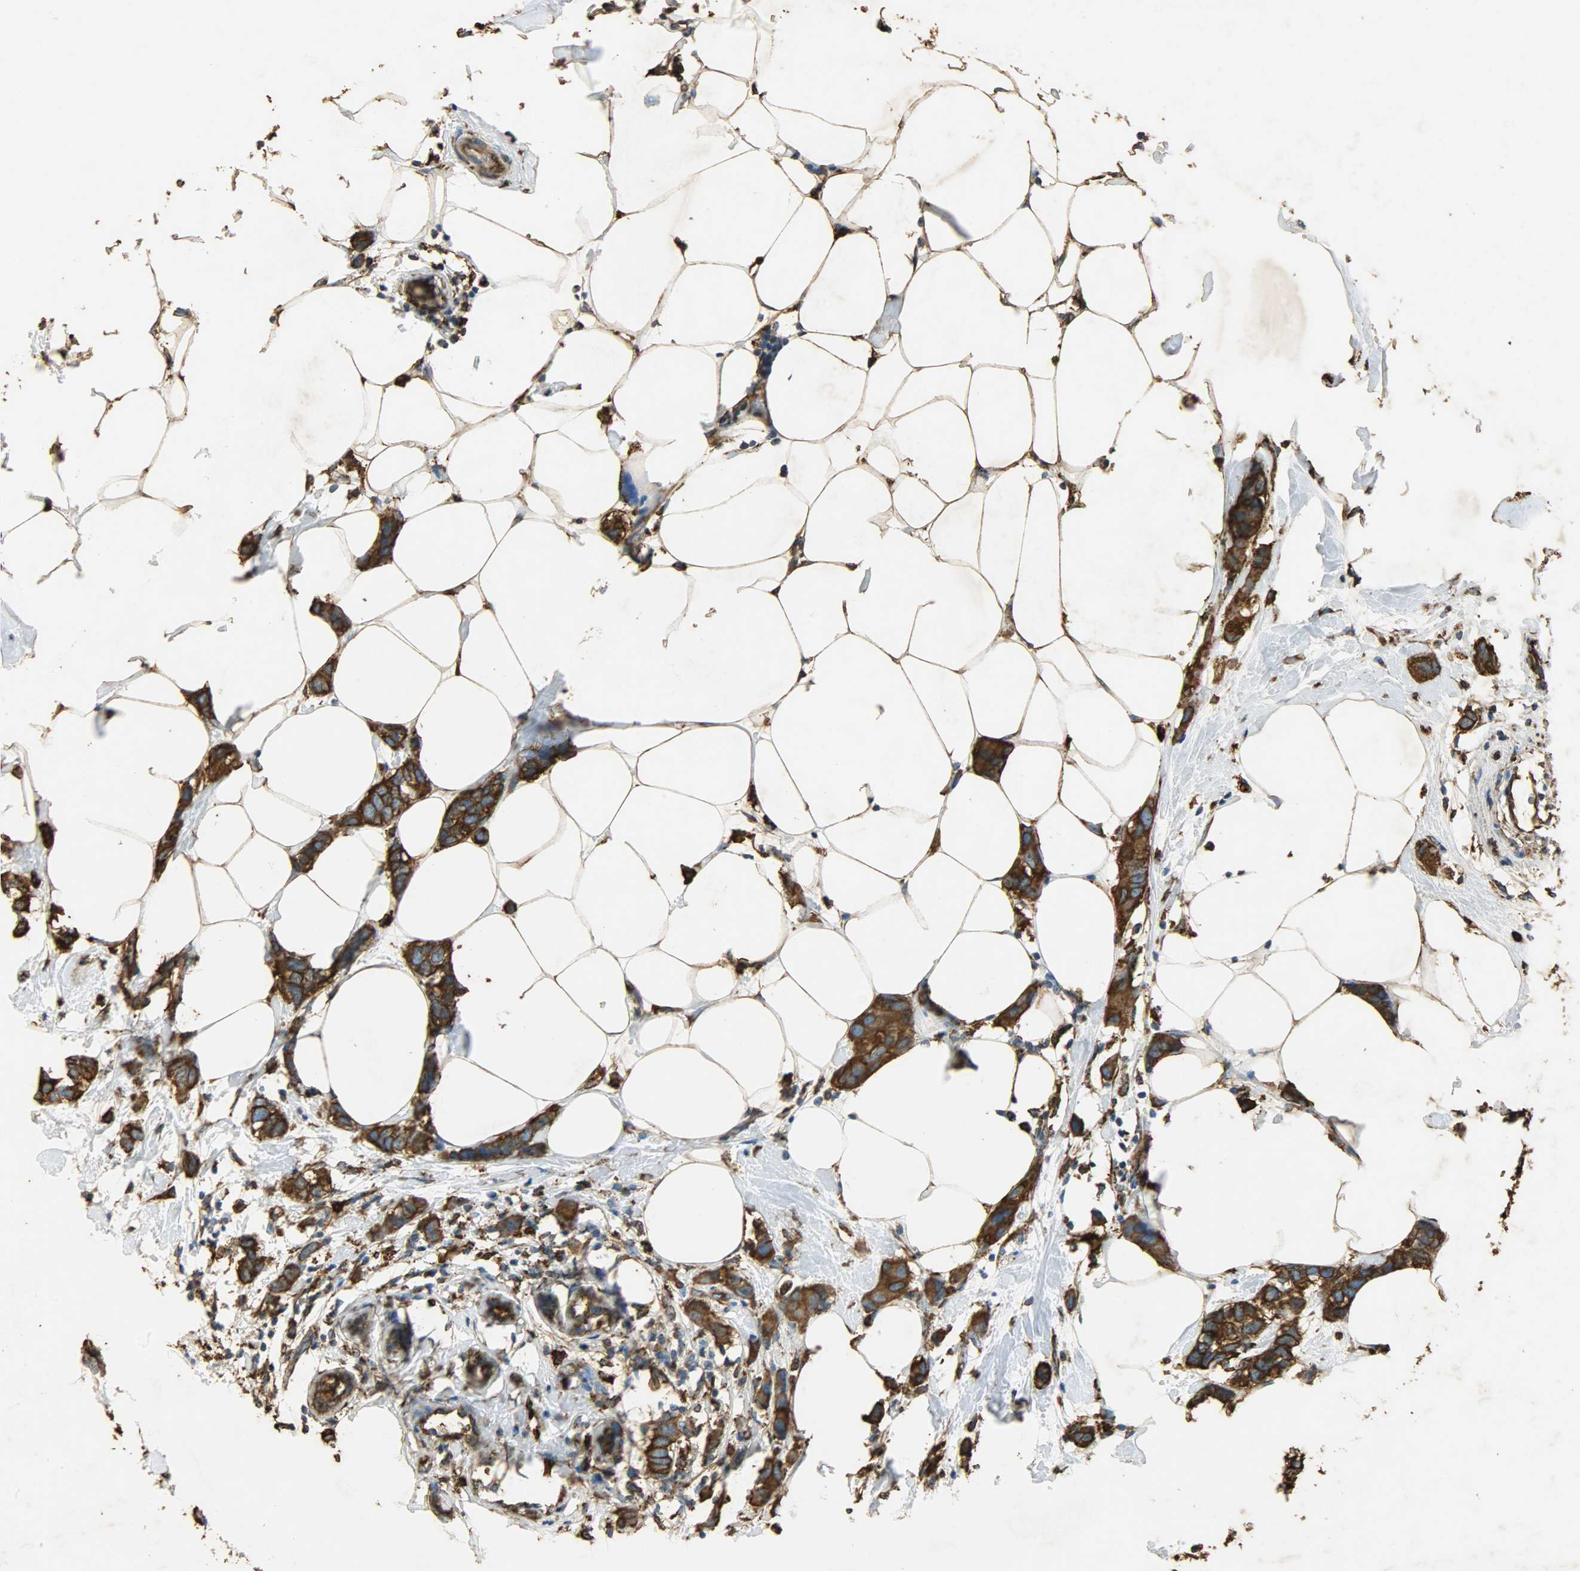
{"staining": {"intensity": "strong", "quantity": ">75%", "location": "cytoplasmic/membranous"}, "tissue": "breast cancer", "cell_type": "Tumor cells", "image_type": "cancer", "snomed": [{"axis": "morphology", "description": "Normal tissue, NOS"}, {"axis": "morphology", "description": "Duct carcinoma"}, {"axis": "topography", "description": "Breast"}], "caption": "Immunohistochemical staining of breast cancer (invasive ductal carcinoma) shows strong cytoplasmic/membranous protein positivity in approximately >75% of tumor cells.", "gene": "HSP90B1", "patient": {"sex": "female", "age": 50}}